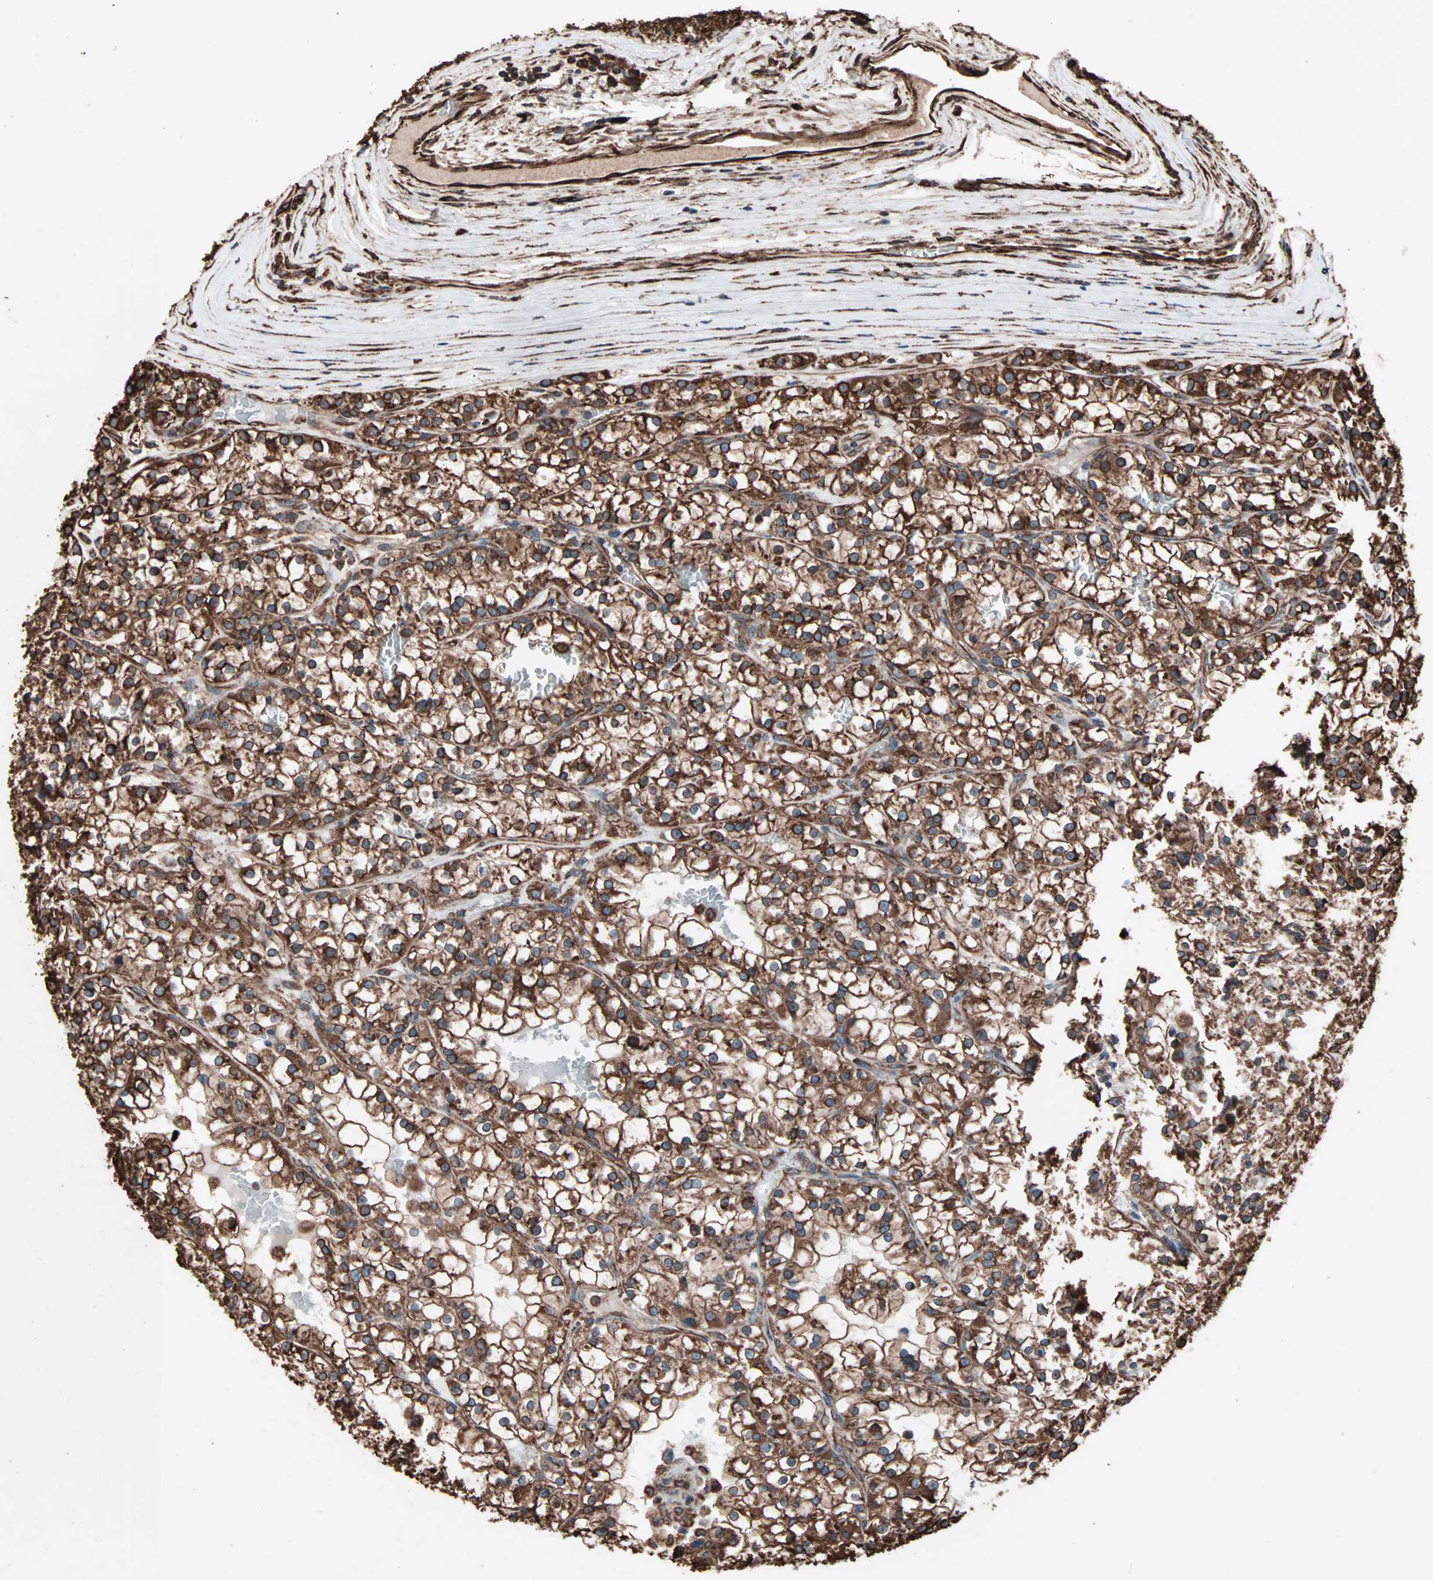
{"staining": {"intensity": "strong", "quantity": ">75%", "location": "cytoplasmic/membranous"}, "tissue": "renal cancer", "cell_type": "Tumor cells", "image_type": "cancer", "snomed": [{"axis": "morphology", "description": "Adenocarcinoma, NOS"}, {"axis": "topography", "description": "Kidney"}], "caption": "A photomicrograph showing strong cytoplasmic/membranous positivity in about >75% of tumor cells in renal cancer, as visualized by brown immunohistochemical staining.", "gene": "HSP90B1", "patient": {"sex": "female", "age": 52}}